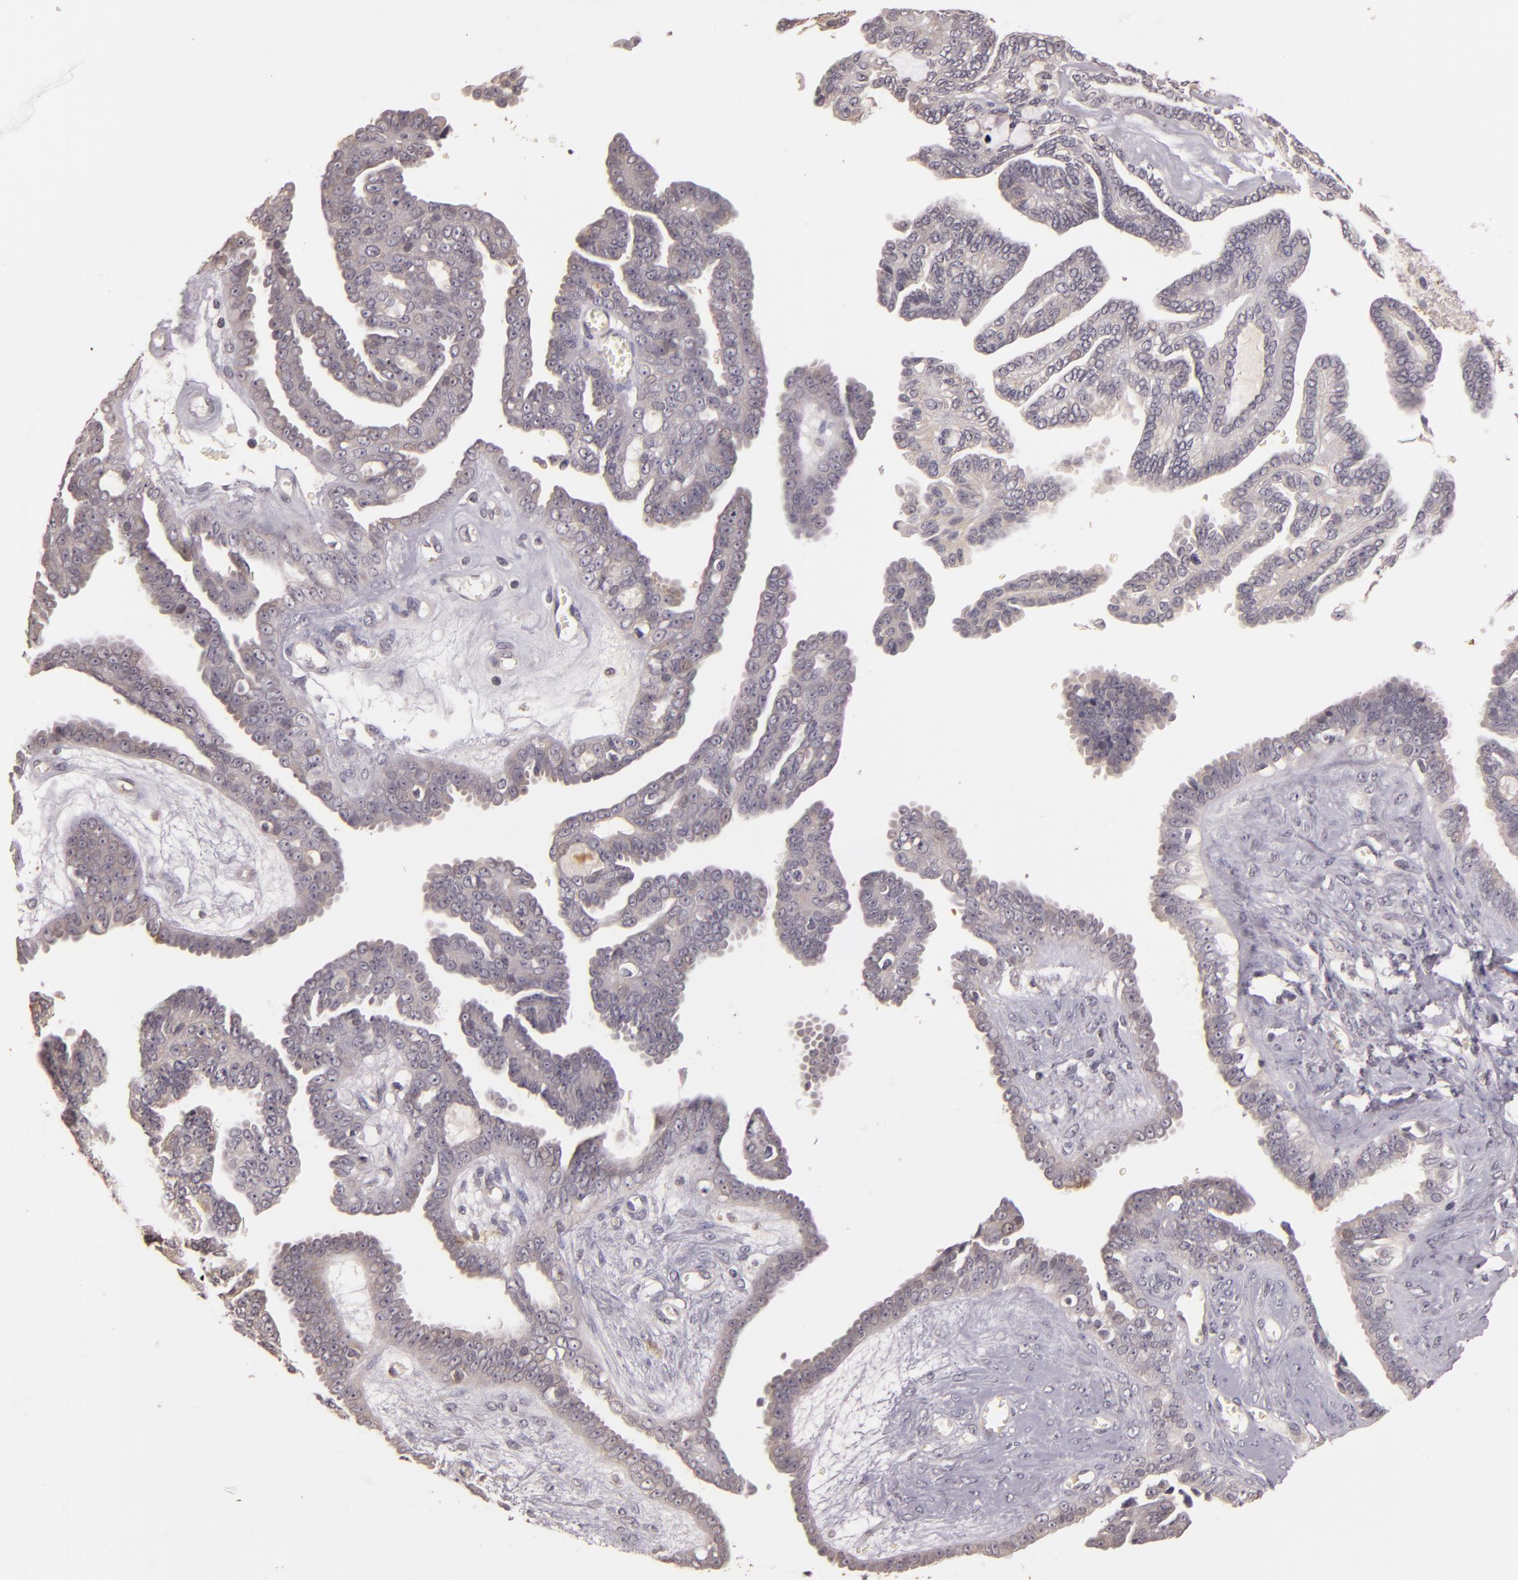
{"staining": {"intensity": "negative", "quantity": "none", "location": "none"}, "tissue": "ovarian cancer", "cell_type": "Tumor cells", "image_type": "cancer", "snomed": [{"axis": "morphology", "description": "Cystadenocarcinoma, serous, NOS"}, {"axis": "topography", "description": "Ovary"}], "caption": "Ovarian cancer was stained to show a protein in brown. There is no significant expression in tumor cells.", "gene": "TFF1", "patient": {"sex": "female", "age": 71}}